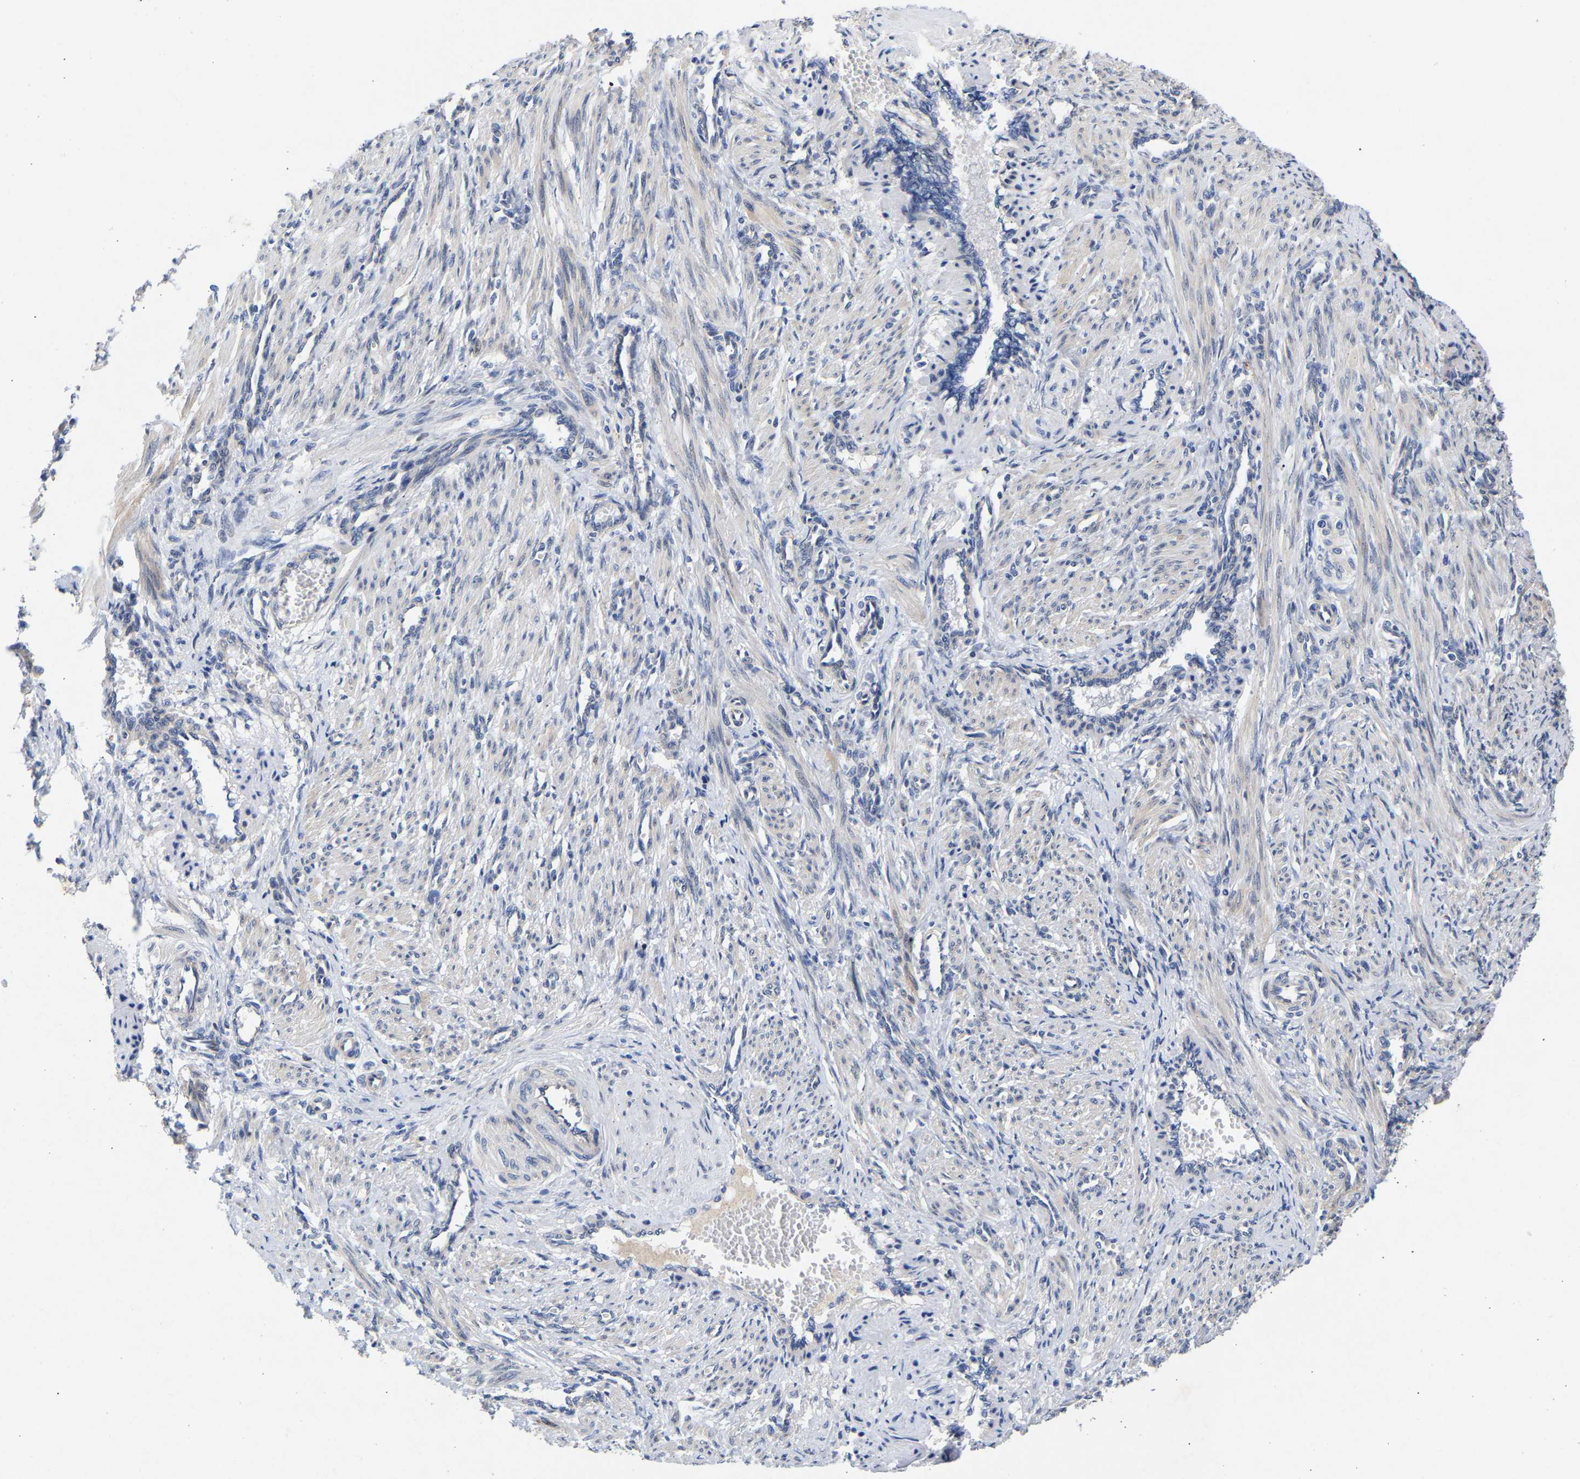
{"staining": {"intensity": "negative", "quantity": "none", "location": "none"}, "tissue": "smooth muscle", "cell_type": "Smooth muscle cells", "image_type": "normal", "snomed": [{"axis": "morphology", "description": "Normal tissue, NOS"}, {"axis": "topography", "description": "Endometrium"}], "caption": "Immunohistochemistry histopathology image of benign smooth muscle: human smooth muscle stained with DAB shows no significant protein positivity in smooth muscle cells. Nuclei are stained in blue.", "gene": "CCDC6", "patient": {"sex": "female", "age": 33}}